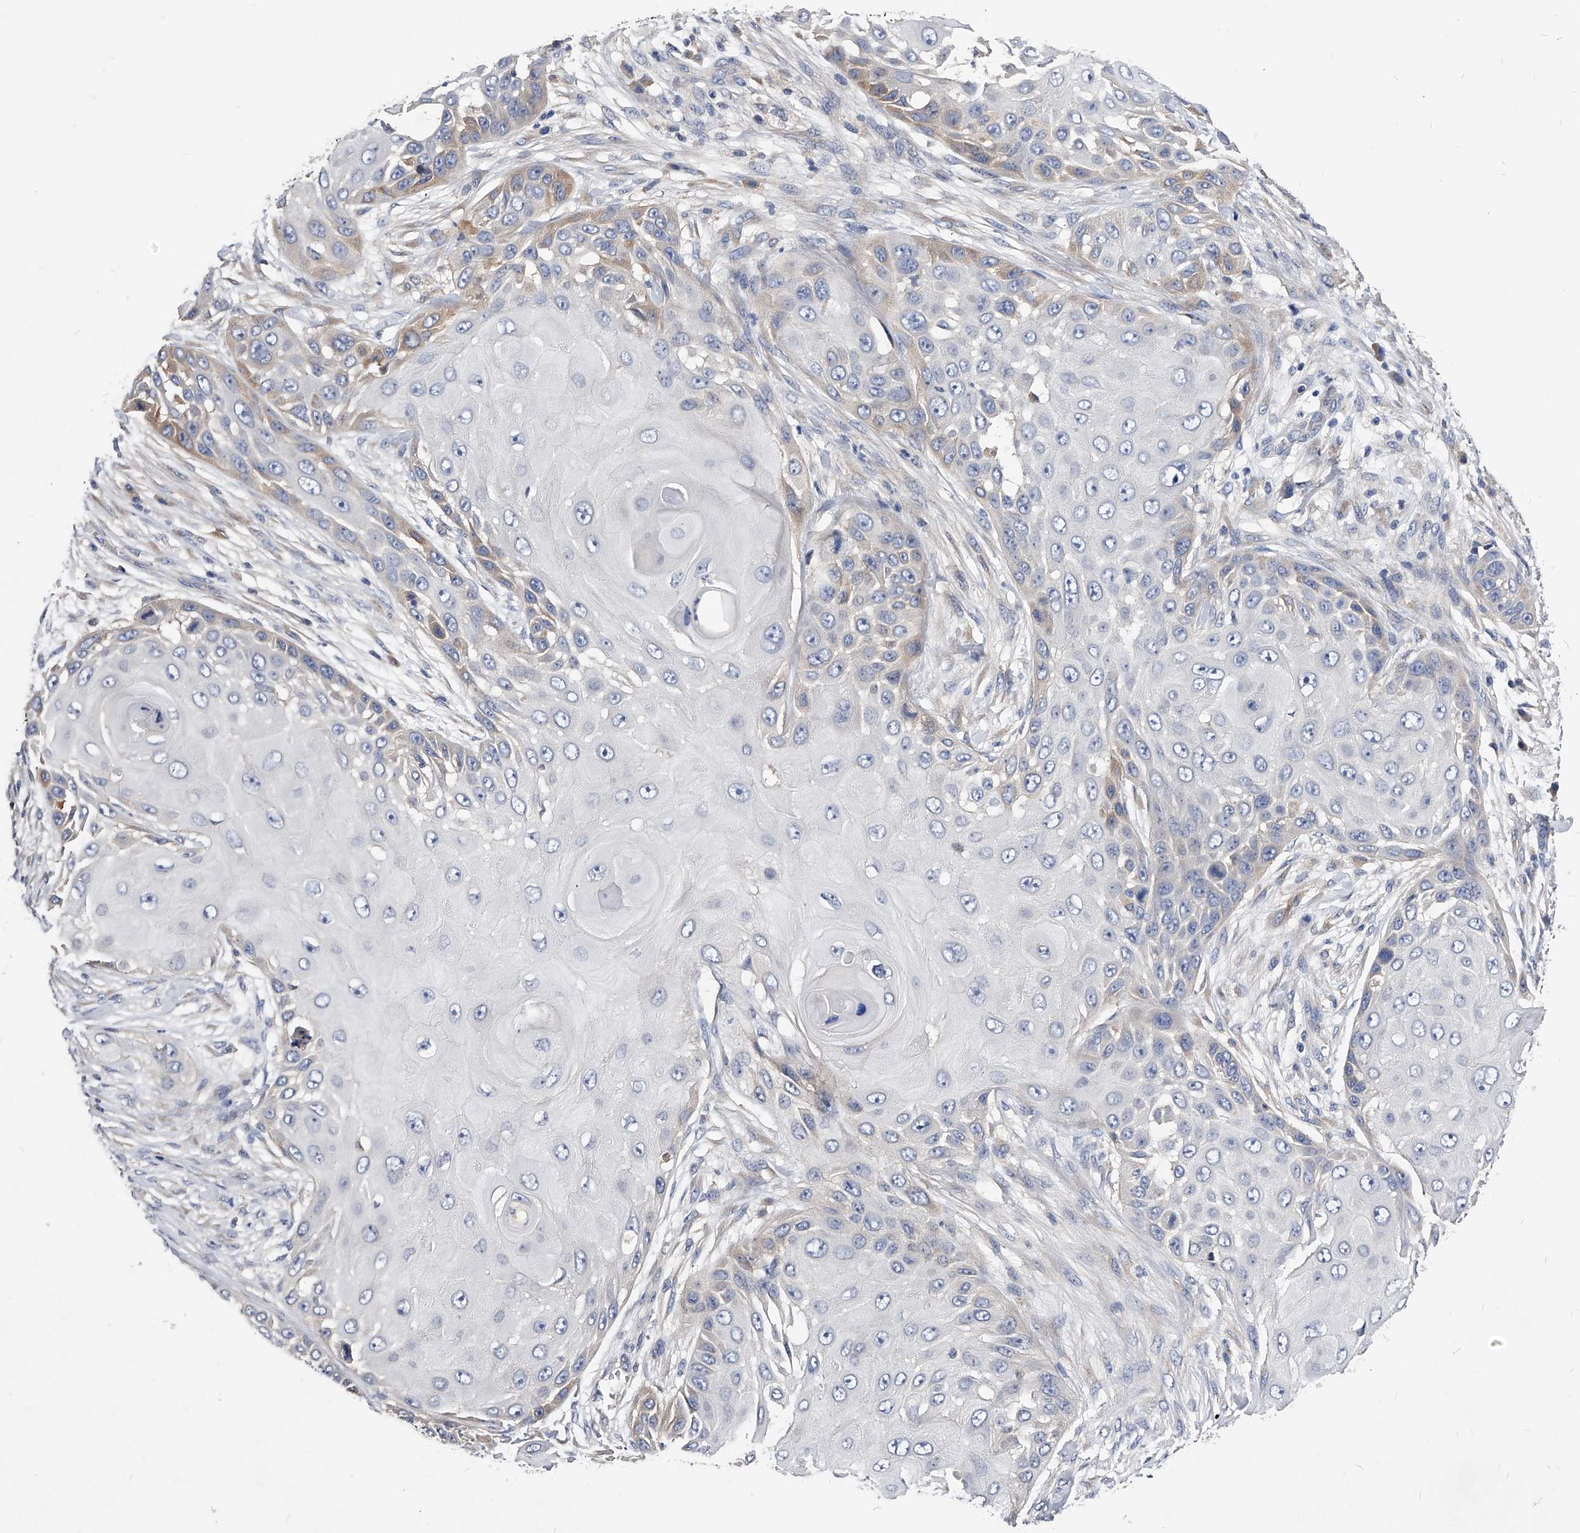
{"staining": {"intensity": "weak", "quantity": "<25%", "location": "cytoplasmic/membranous"}, "tissue": "skin cancer", "cell_type": "Tumor cells", "image_type": "cancer", "snomed": [{"axis": "morphology", "description": "Squamous cell carcinoma, NOS"}, {"axis": "topography", "description": "Skin"}], "caption": "Protein analysis of skin squamous cell carcinoma demonstrates no significant staining in tumor cells.", "gene": "ARL4C", "patient": {"sex": "female", "age": 44}}